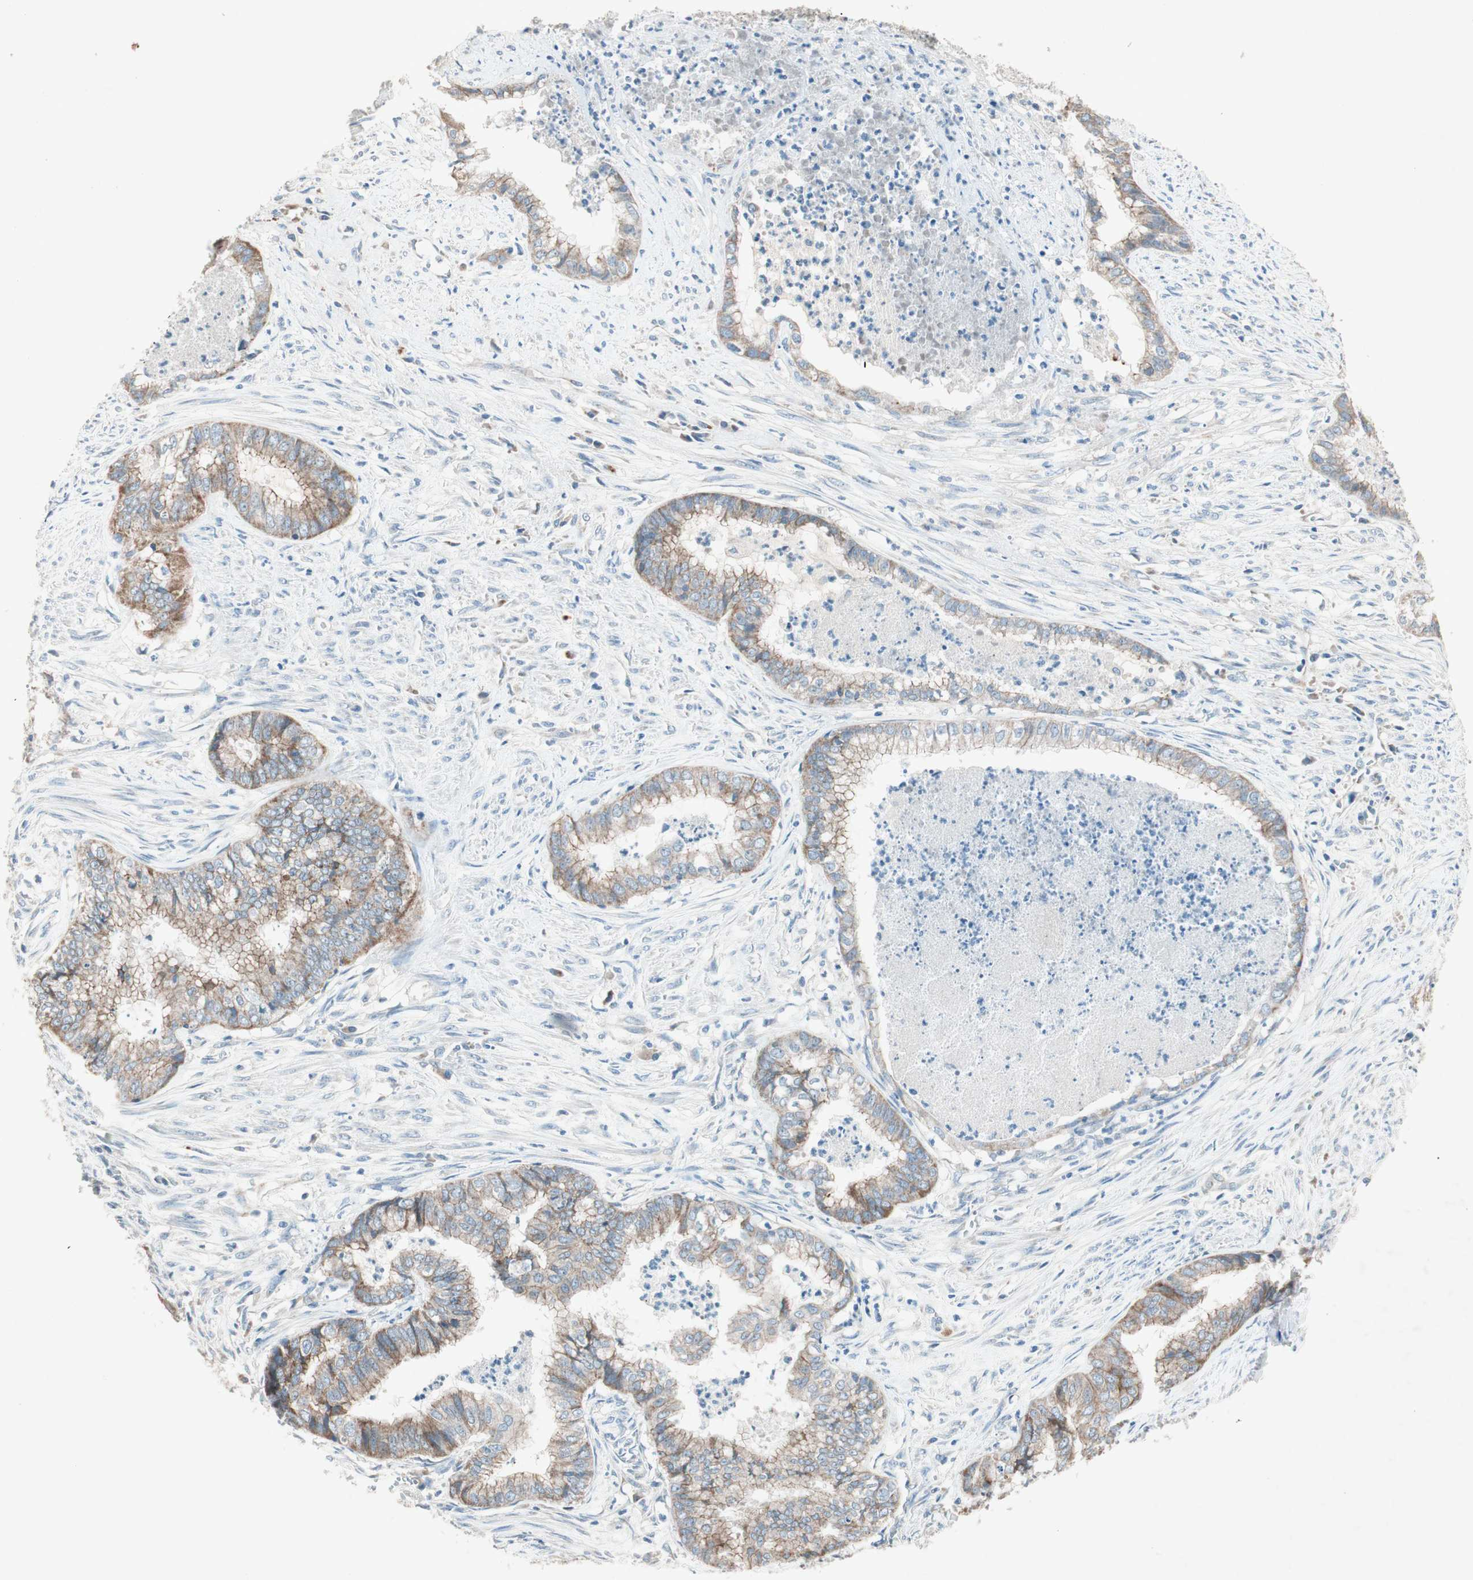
{"staining": {"intensity": "moderate", "quantity": "25%-75%", "location": "cytoplasmic/membranous"}, "tissue": "endometrial cancer", "cell_type": "Tumor cells", "image_type": "cancer", "snomed": [{"axis": "morphology", "description": "Necrosis, NOS"}, {"axis": "morphology", "description": "Adenocarcinoma, NOS"}, {"axis": "topography", "description": "Endometrium"}], "caption": "Protein expression analysis of human endometrial cancer reveals moderate cytoplasmic/membranous expression in about 25%-75% of tumor cells.", "gene": "NKAIN1", "patient": {"sex": "female", "age": 79}}